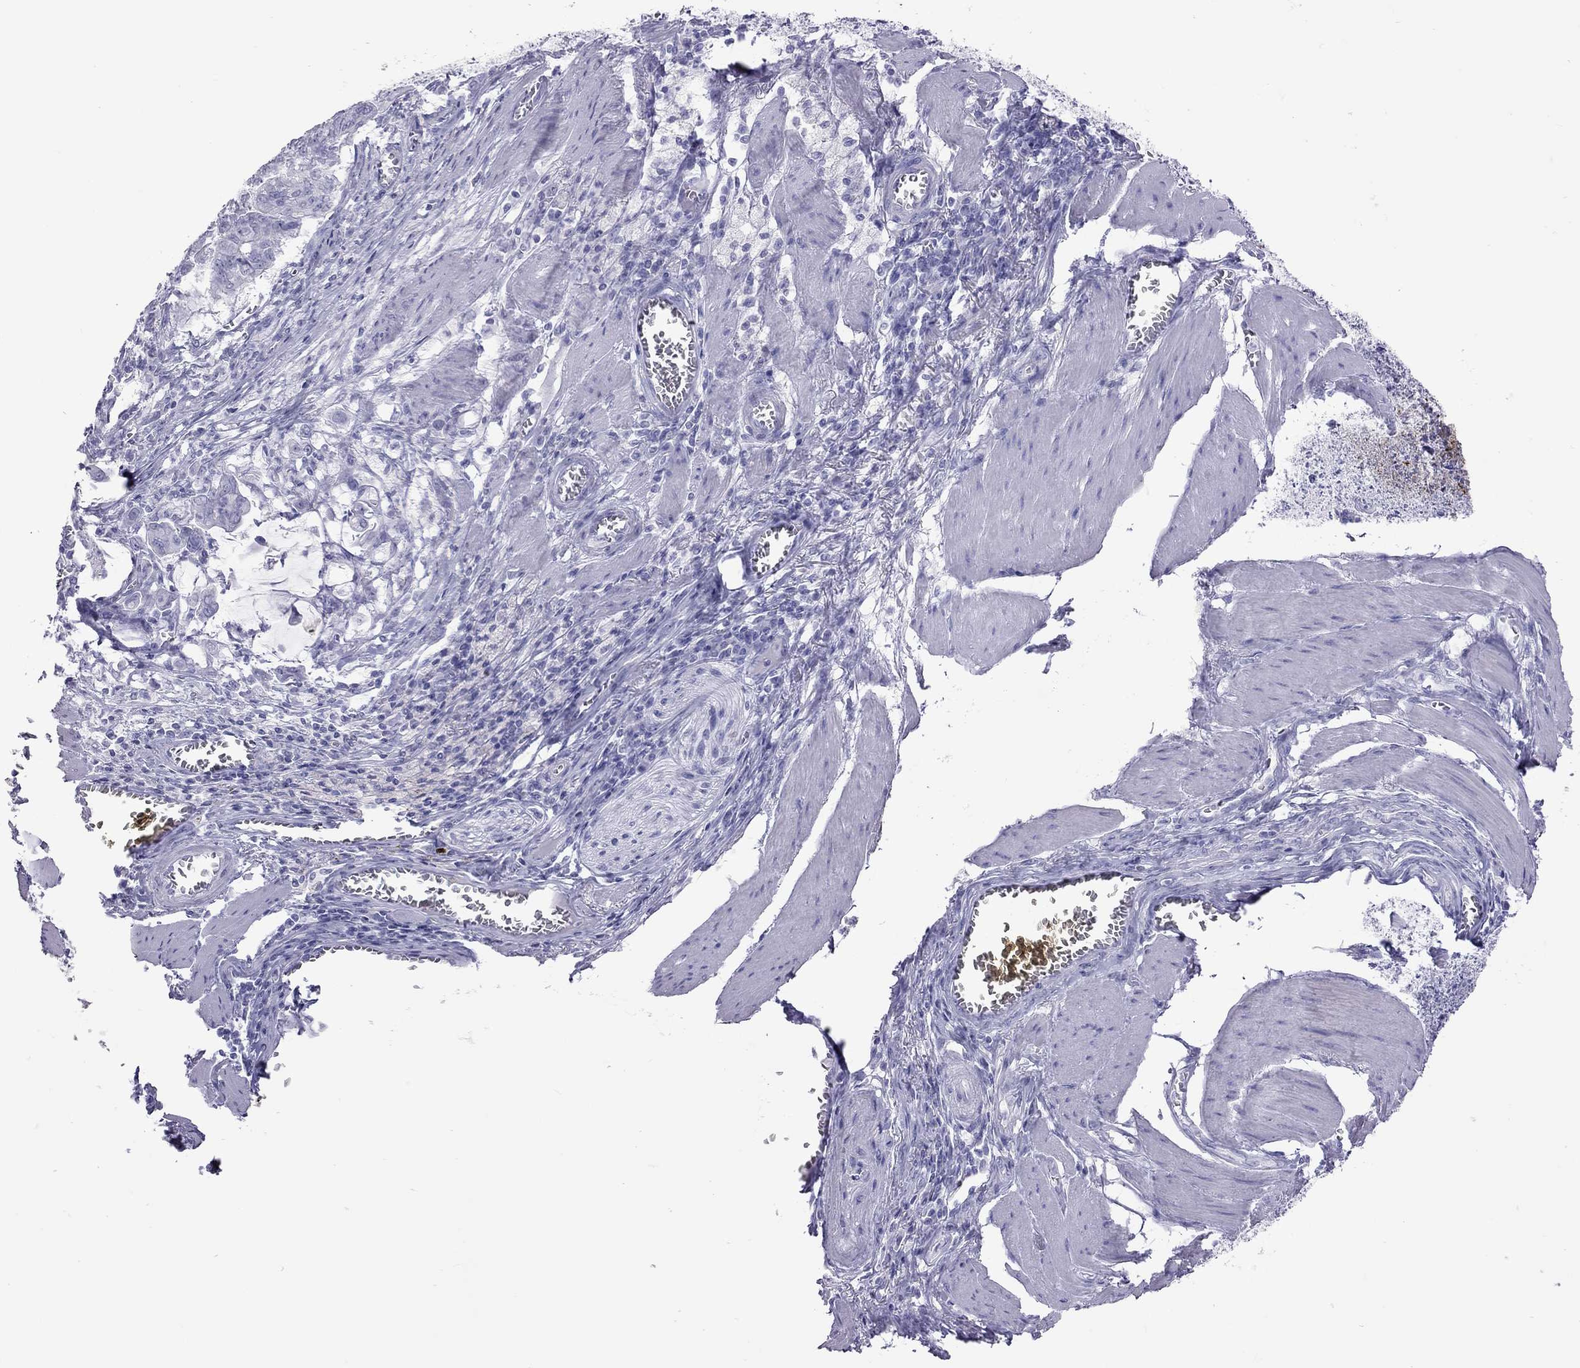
{"staining": {"intensity": "negative", "quantity": "none", "location": "none"}, "tissue": "stomach cancer", "cell_type": "Tumor cells", "image_type": "cancer", "snomed": [{"axis": "morphology", "description": "Adenocarcinoma, NOS"}, {"axis": "topography", "description": "Stomach, upper"}], "caption": "Tumor cells are negative for brown protein staining in stomach adenocarcinoma.", "gene": "STAG3", "patient": {"sex": "male", "age": 80}}